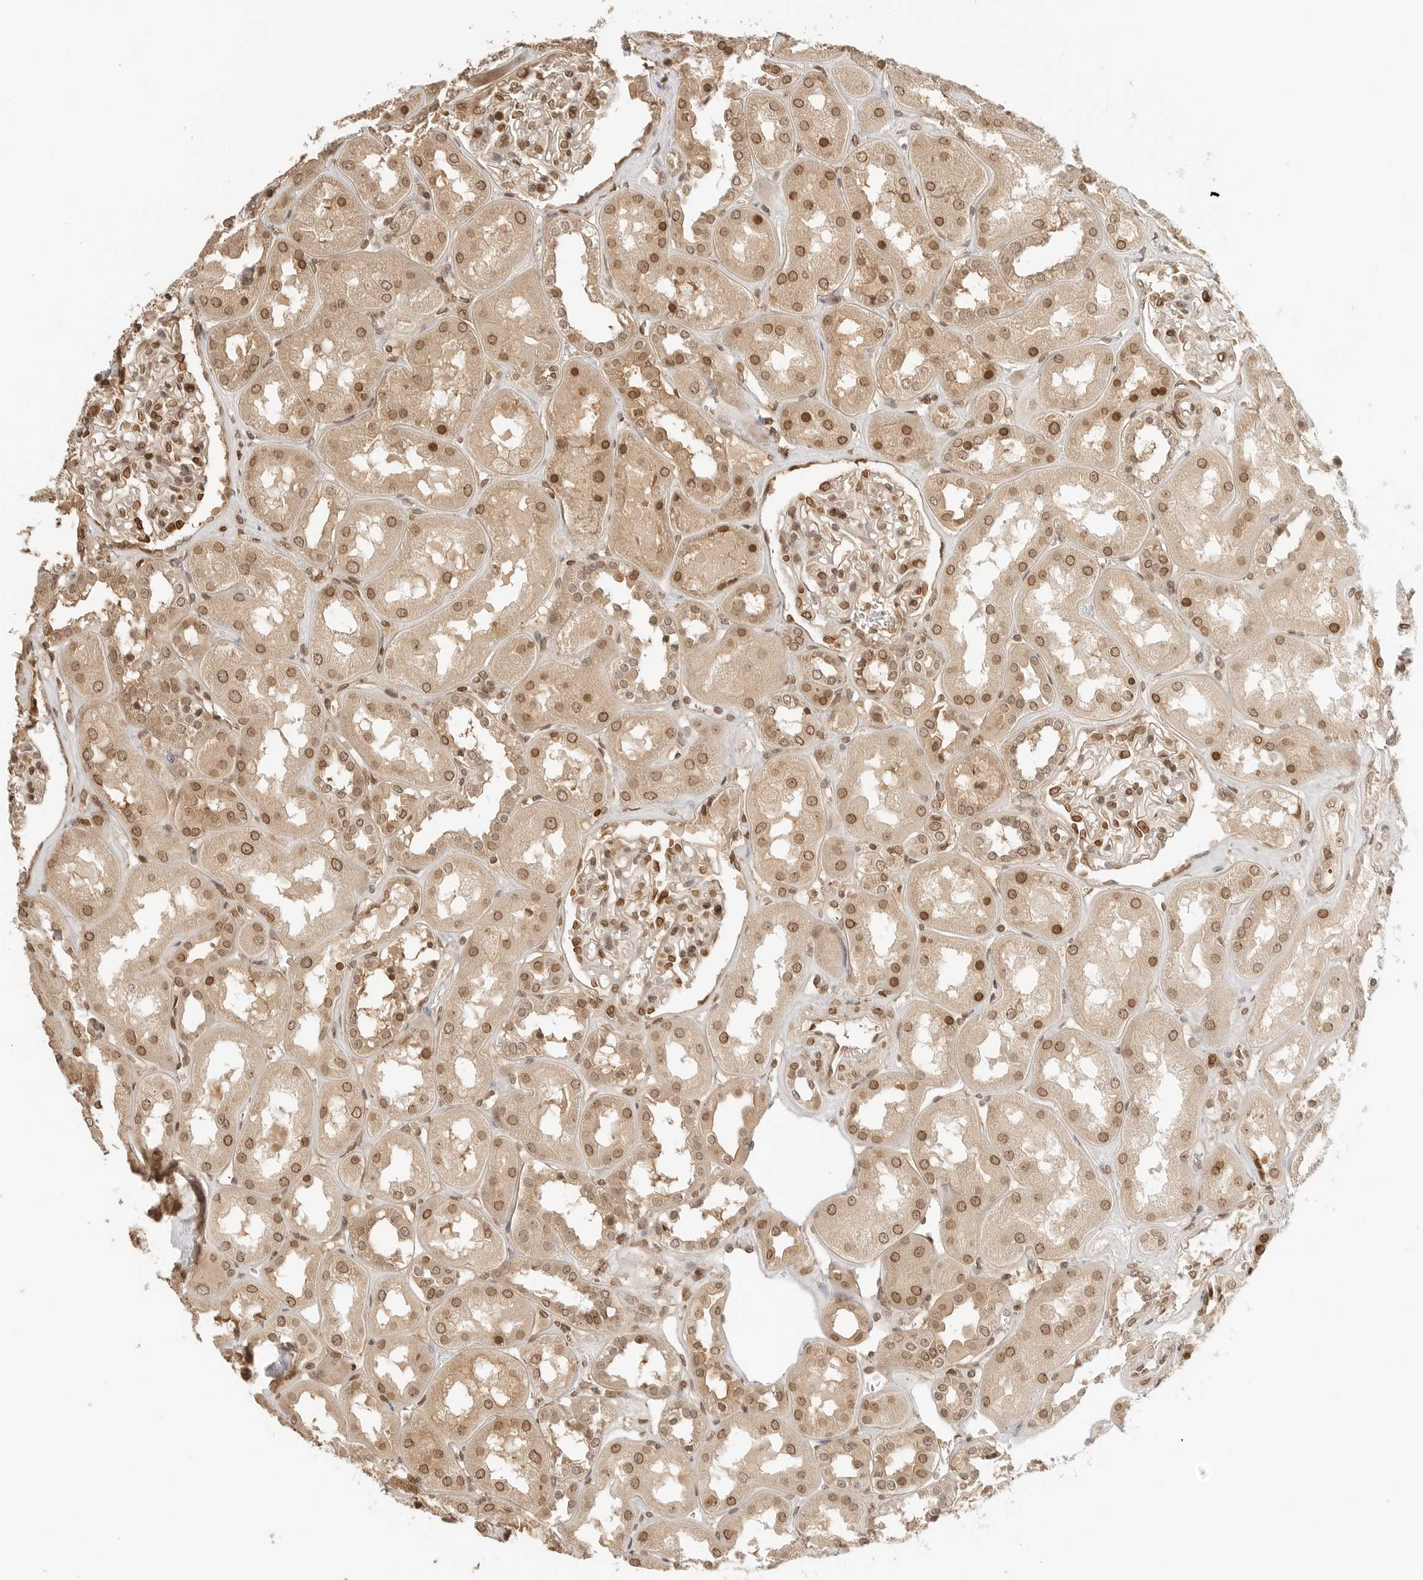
{"staining": {"intensity": "moderate", "quantity": ">75%", "location": "cytoplasmic/membranous,nuclear"}, "tissue": "kidney", "cell_type": "Cells in glomeruli", "image_type": "normal", "snomed": [{"axis": "morphology", "description": "Normal tissue, NOS"}, {"axis": "topography", "description": "Kidney"}], "caption": "DAB (3,3'-diaminobenzidine) immunohistochemical staining of unremarkable human kidney demonstrates moderate cytoplasmic/membranous,nuclear protein staining in approximately >75% of cells in glomeruli. Using DAB (brown) and hematoxylin (blue) stains, captured at high magnification using brightfield microscopy.", "gene": "POLH", "patient": {"sex": "male", "age": 70}}